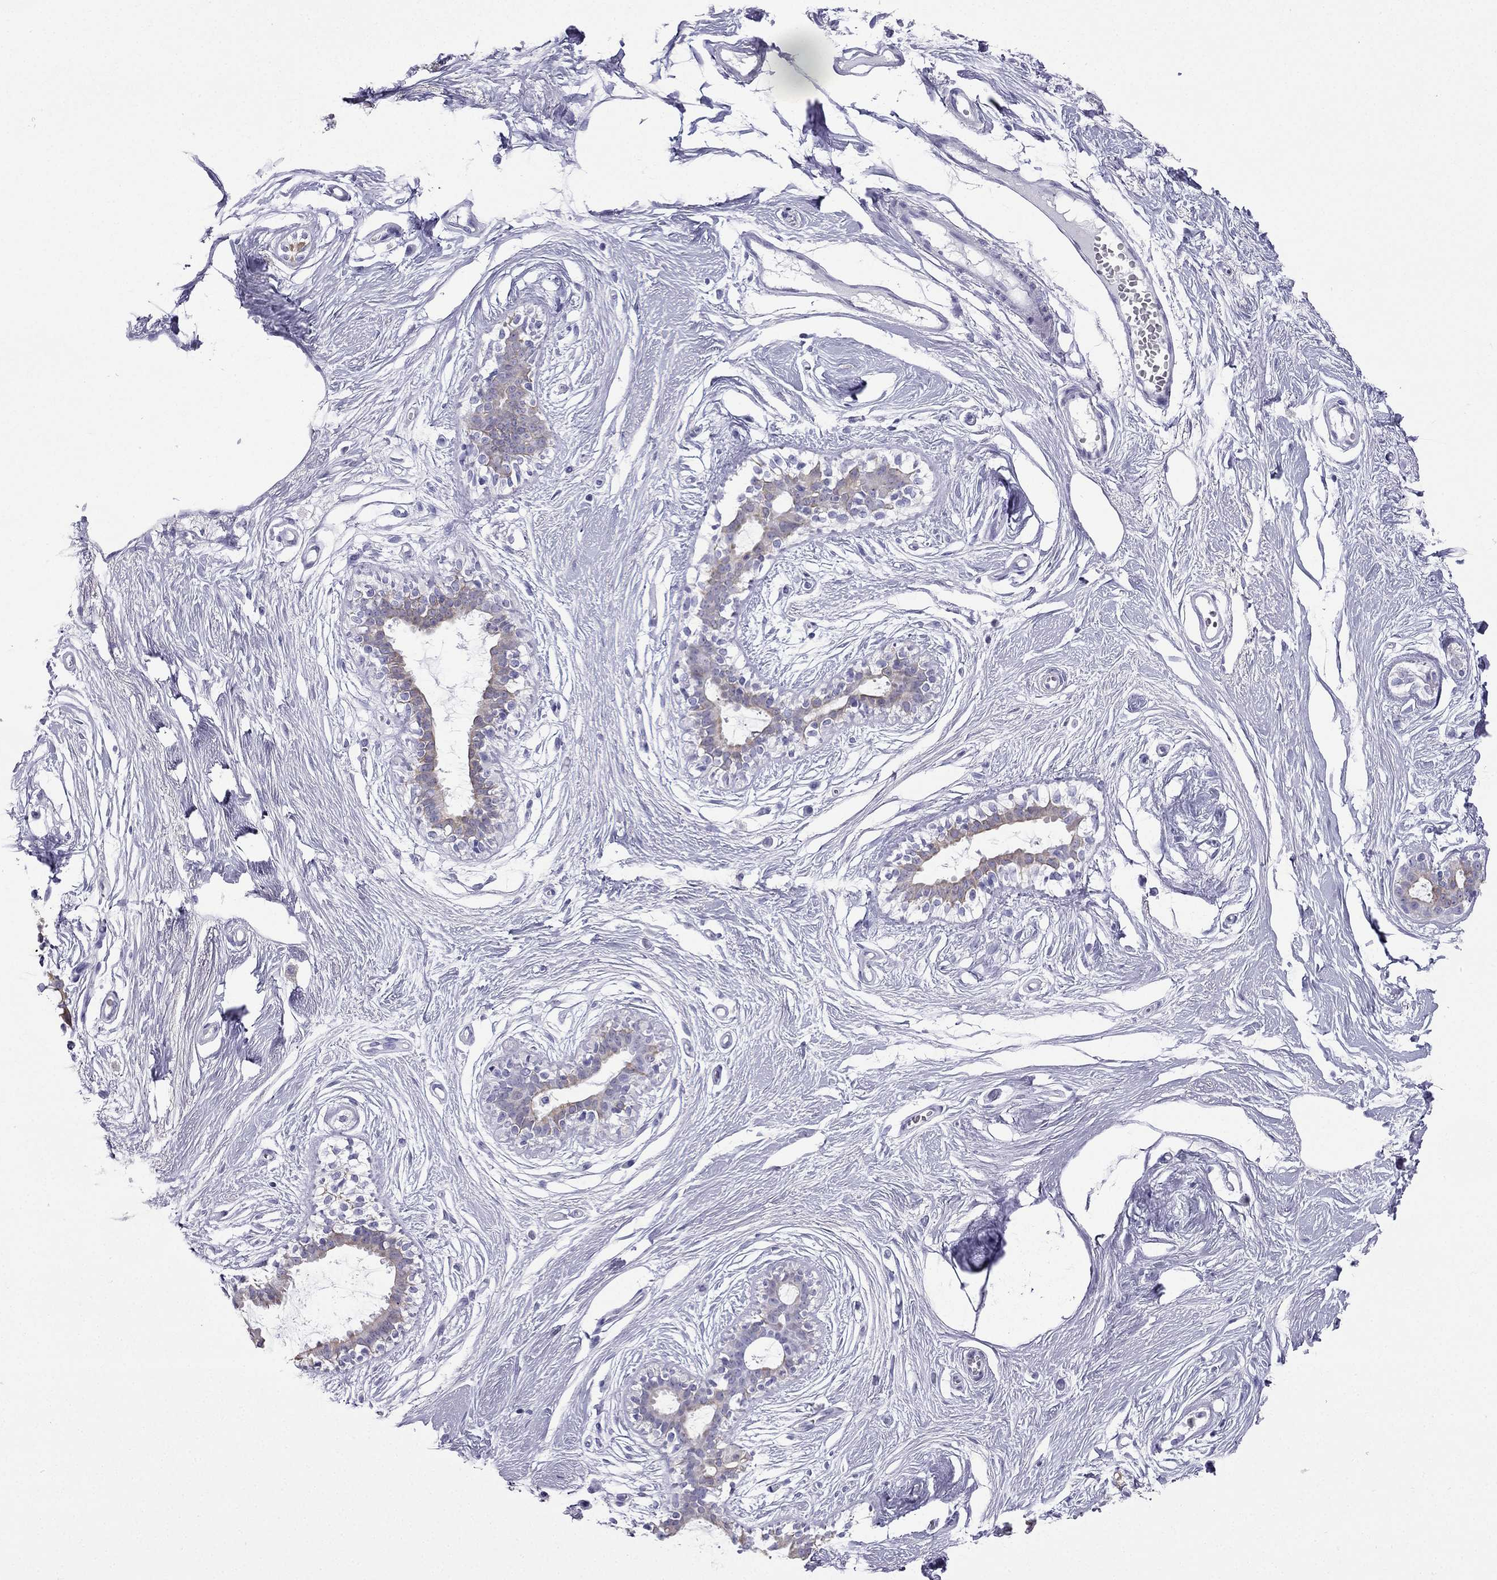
{"staining": {"intensity": "negative", "quantity": "none", "location": "none"}, "tissue": "breast", "cell_type": "Adipocytes", "image_type": "normal", "snomed": [{"axis": "morphology", "description": "Normal tissue, NOS"}, {"axis": "topography", "description": "Breast"}], "caption": "The histopathology image demonstrates no significant expression in adipocytes of breast.", "gene": "GJA8", "patient": {"sex": "female", "age": 49}}